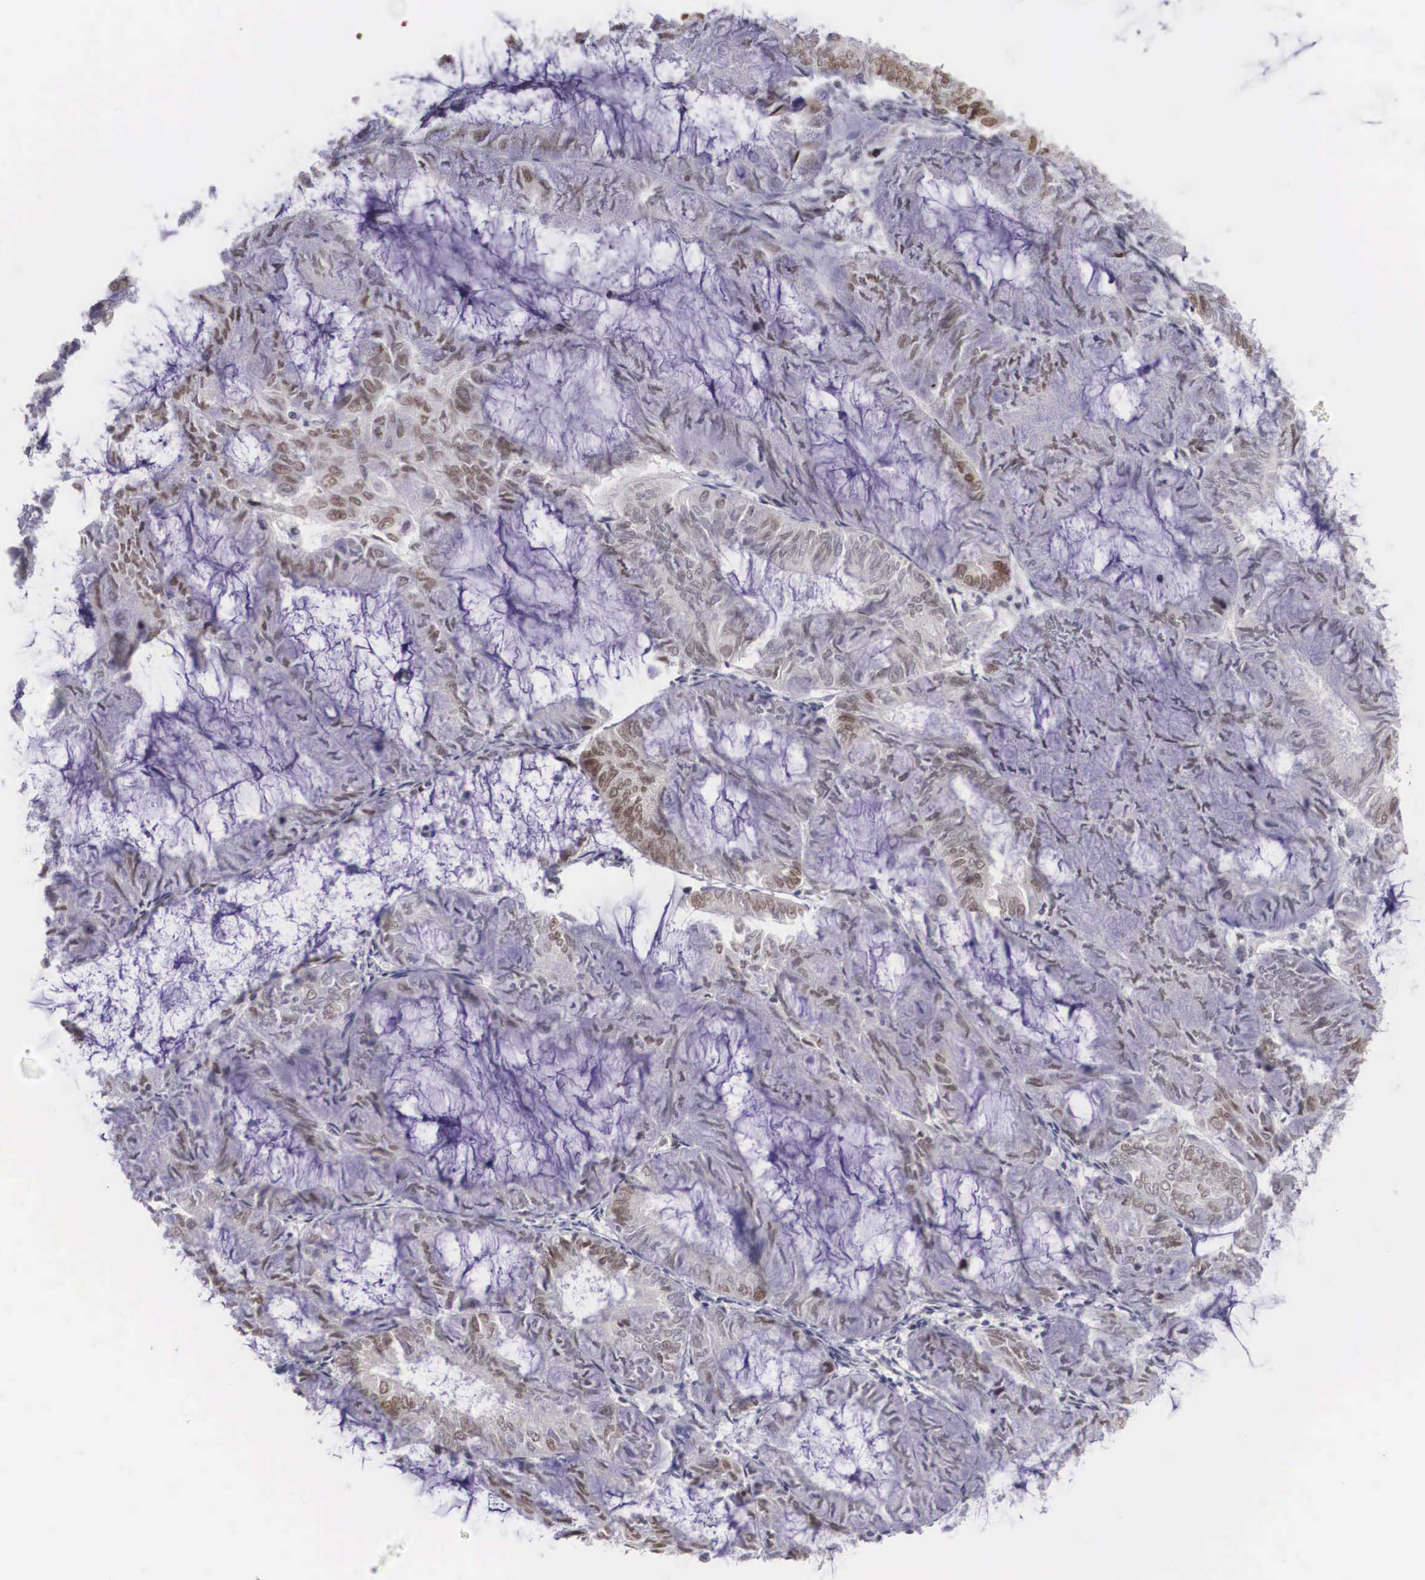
{"staining": {"intensity": "weak", "quantity": "25%-75%", "location": "nuclear"}, "tissue": "endometrial cancer", "cell_type": "Tumor cells", "image_type": "cancer", "snomed": [{"axis": "morphology", "description": "Adenocarcinoma, NOS"}, {"axis": "topography", "description": "Endometrium"}], "caption": "Tumor cells display low levels of weak nuclear staining in about 25%-75% of cells in adenocarcinoma (endometrial).", "gene": "ZNF275", "patient": {"sex": "female", "age": 59}}